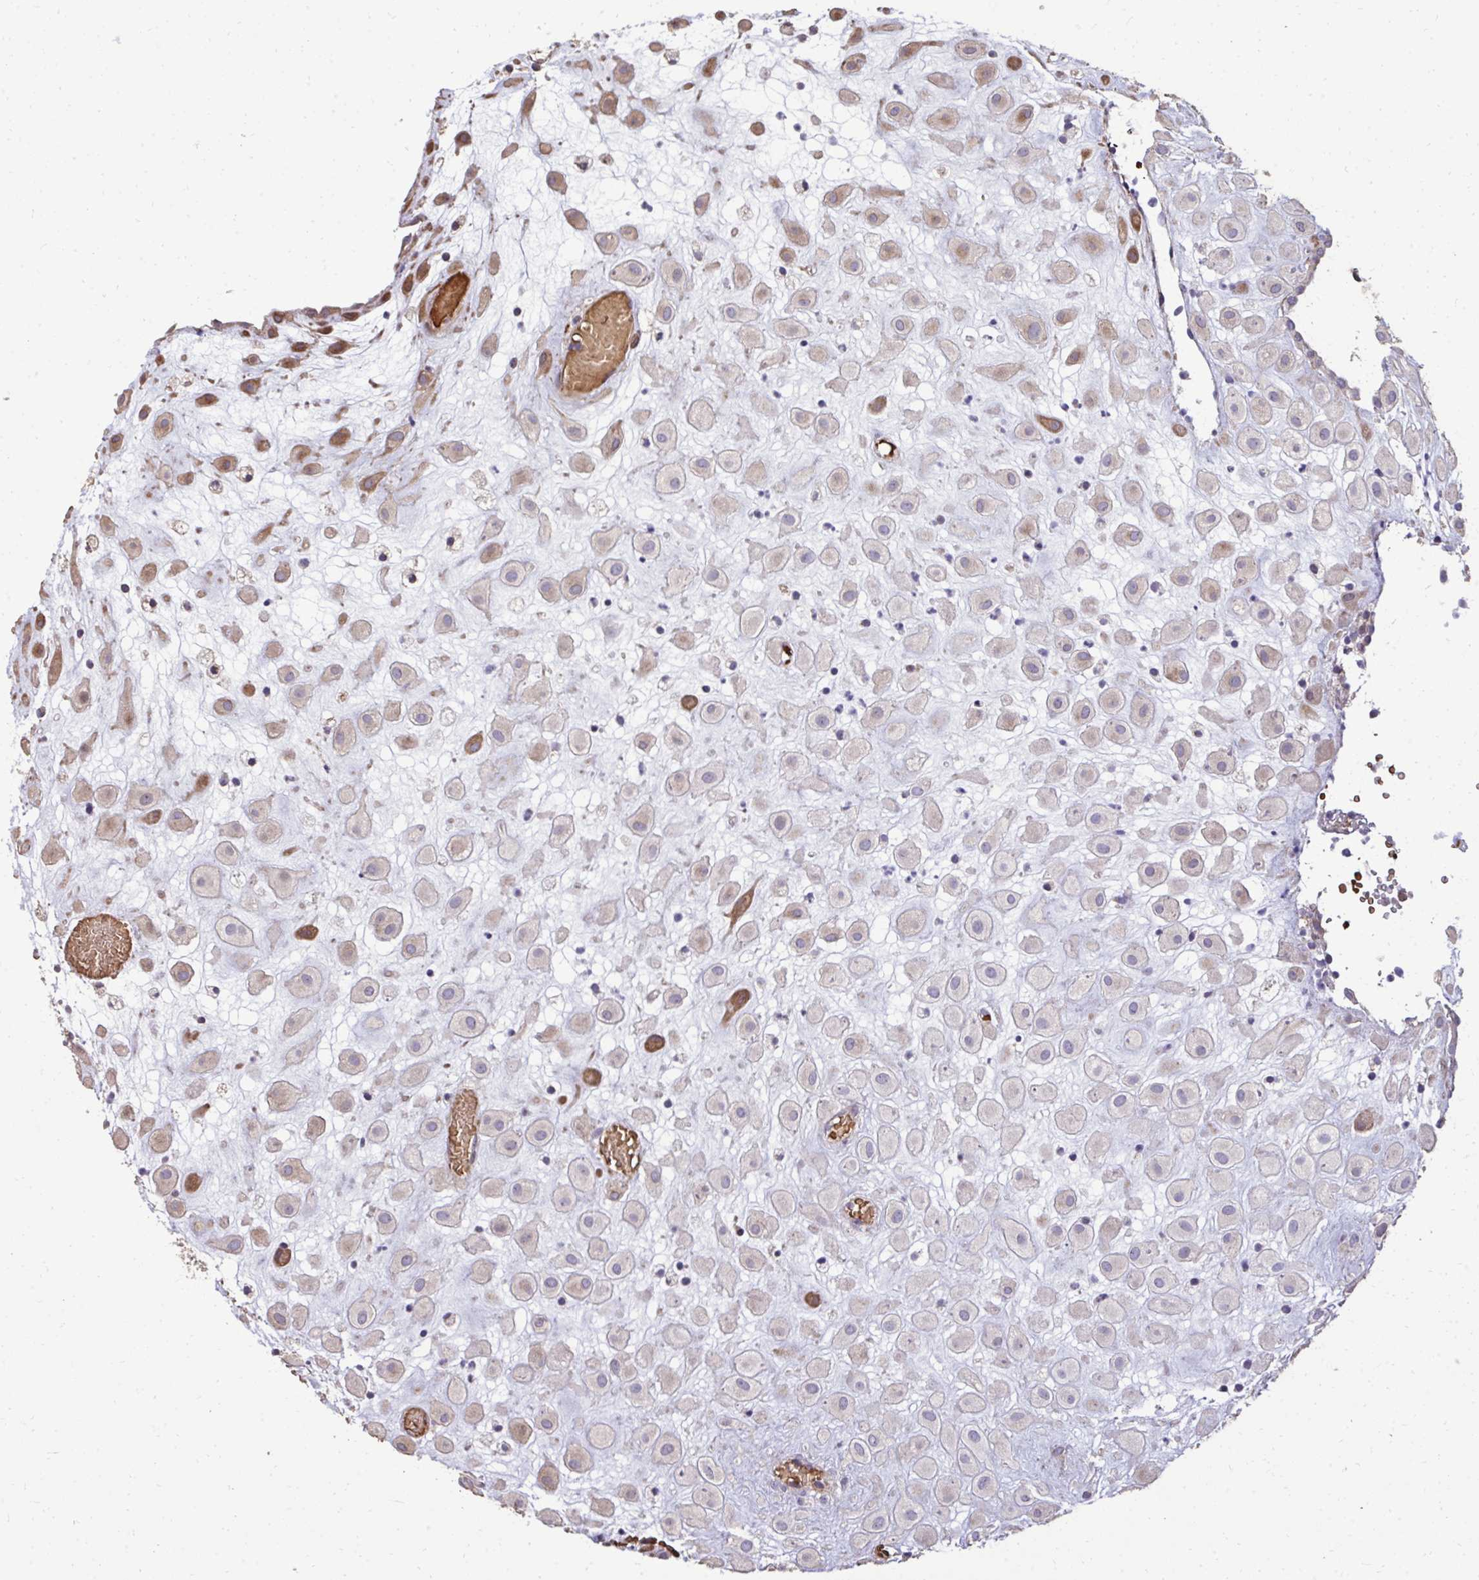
{"staining": {"intensity": "moderate", "quantity": "<25%", "location": "cytoplasmic/membranous"}, "tissue": "placenta", "cell_type": "Decidual cells", "image_type": "normal", "snomed": [{"axis": "morphology", "description": "Normal tissue, NOS"}, {"axis": "topography", "description": "Placenta"}], "caption": "Immunohistochemistry (IHC) (DAB) staining of normal placenta demonstrates moderate cytoplasmic/membranous protein positivity in about <25% of decidual cells.", "gene": "FIBCD1", "patient": {"sex": "female", "age": 24}}